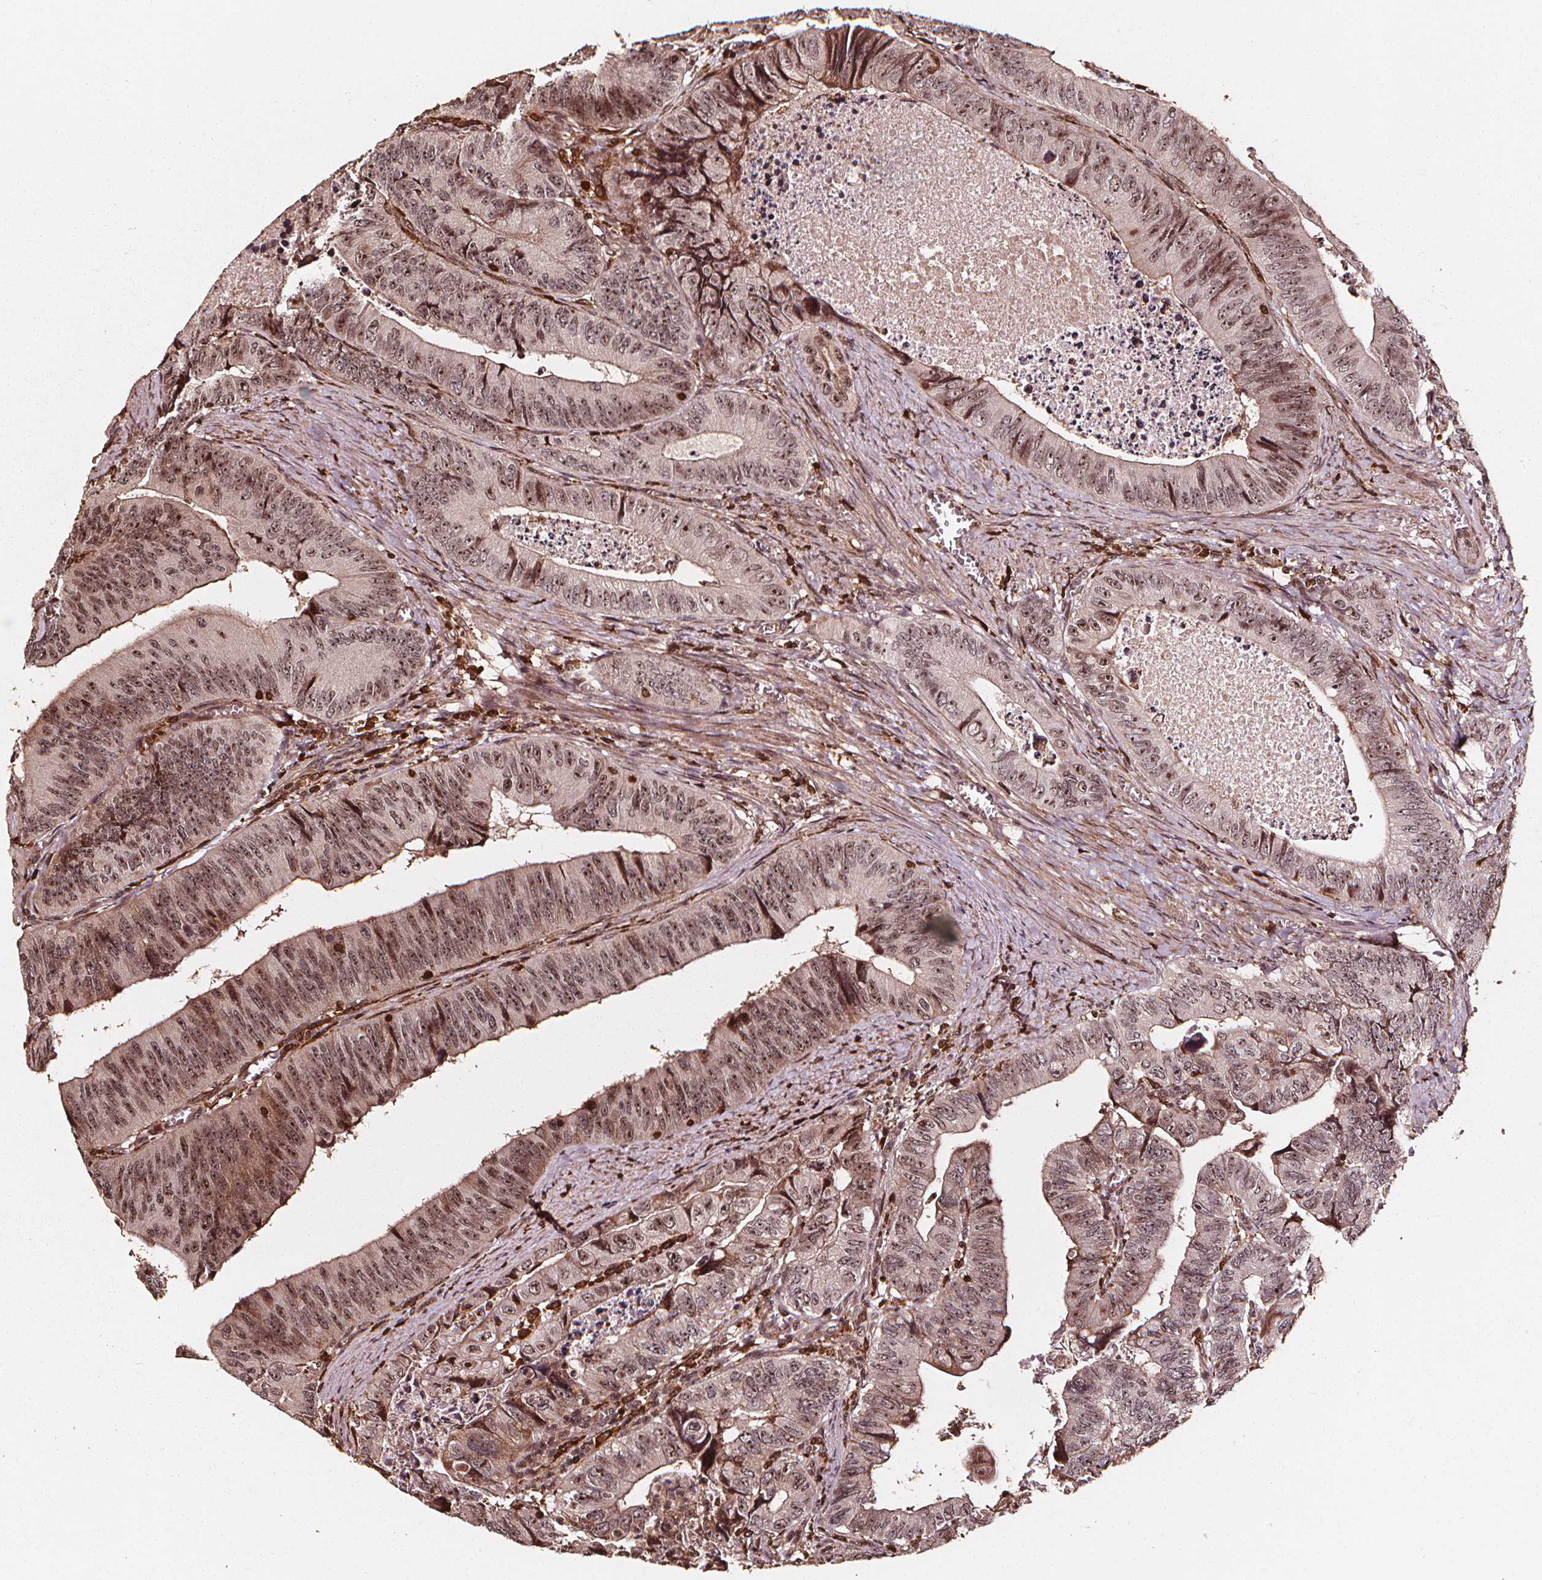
{"staining": {"intensity": "moderate", "quantity": ">75%", "location": "cytoplasmic/membranous,nuclear"}, "tissue": "colorectal cancer", "cell_type": "Tumor cells", "image_type": "cancer", "snomed": [{"axis": "morphology", "description": "Adenocarcinoma, NOS"}, {"axis": "topography", "description": "Colon"}], "caption": "Human colorectal adenocarcinoma stained for a protein (brown) exhibits moderate cytoplasmic/membranous and nuclear positive positivity in approximately >75% of tumor cells.", "gene": "EXOSC9", "patient": {"sex": "female", "age": 84}}